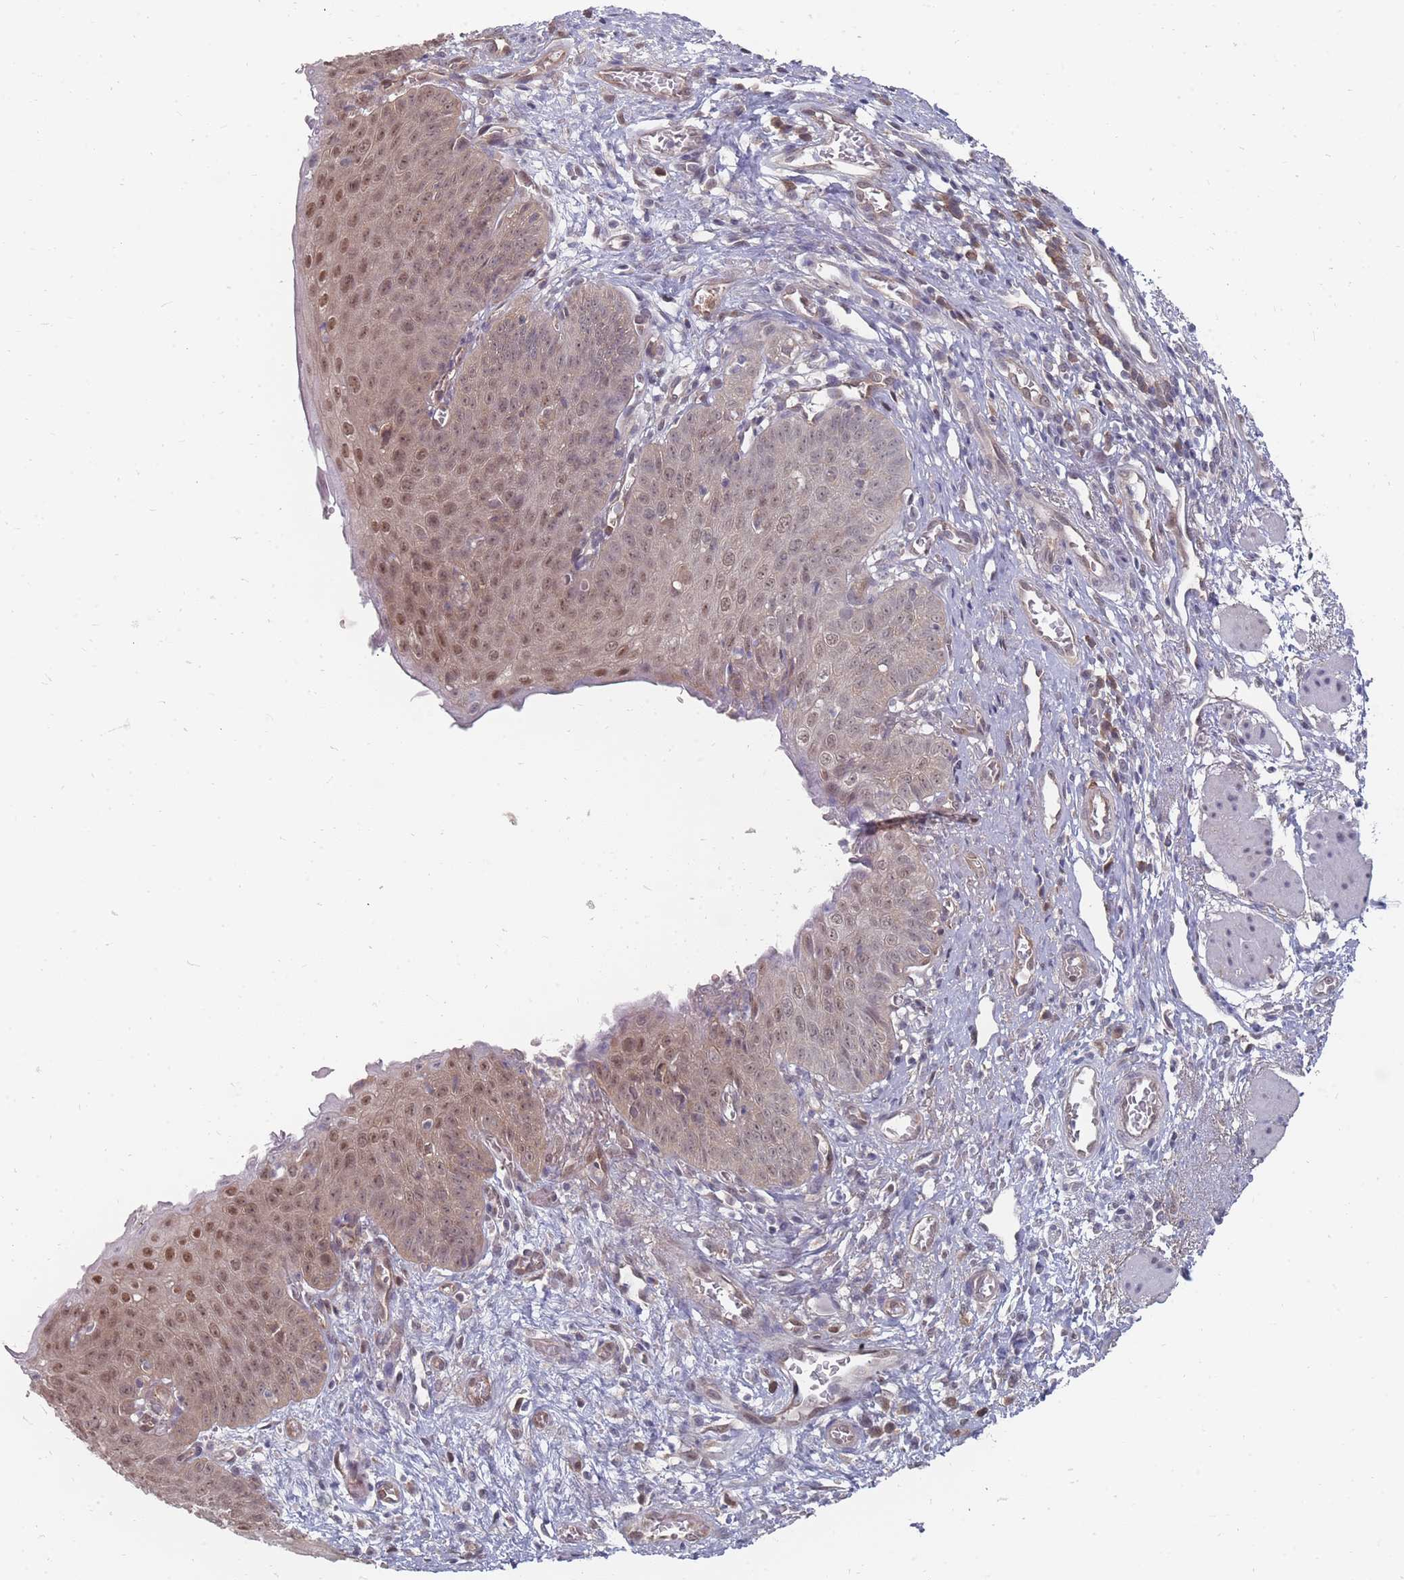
{"staining": {"intensity": "moderate", "quantity": "25%-75%", "location": "nuclear"}, "tissue": "esophagus", "cell_type": "Squamous epithelial cells", "image_type": "normal", "snomed": [{"axis": "morphology", "description": "Normal tissue, NOS"}, {"axis": "topography", "description": "Esophagus"}], "caption": "This photomicrograph exhibits immunohistochemistry (IHC) staining of normal esophagus, with medium moderate nuclear positivity in approximately 25%-75% of squamous epithelial cells.", "gene": "NKD1", "patient": {"sex": "male", "age": 71}}